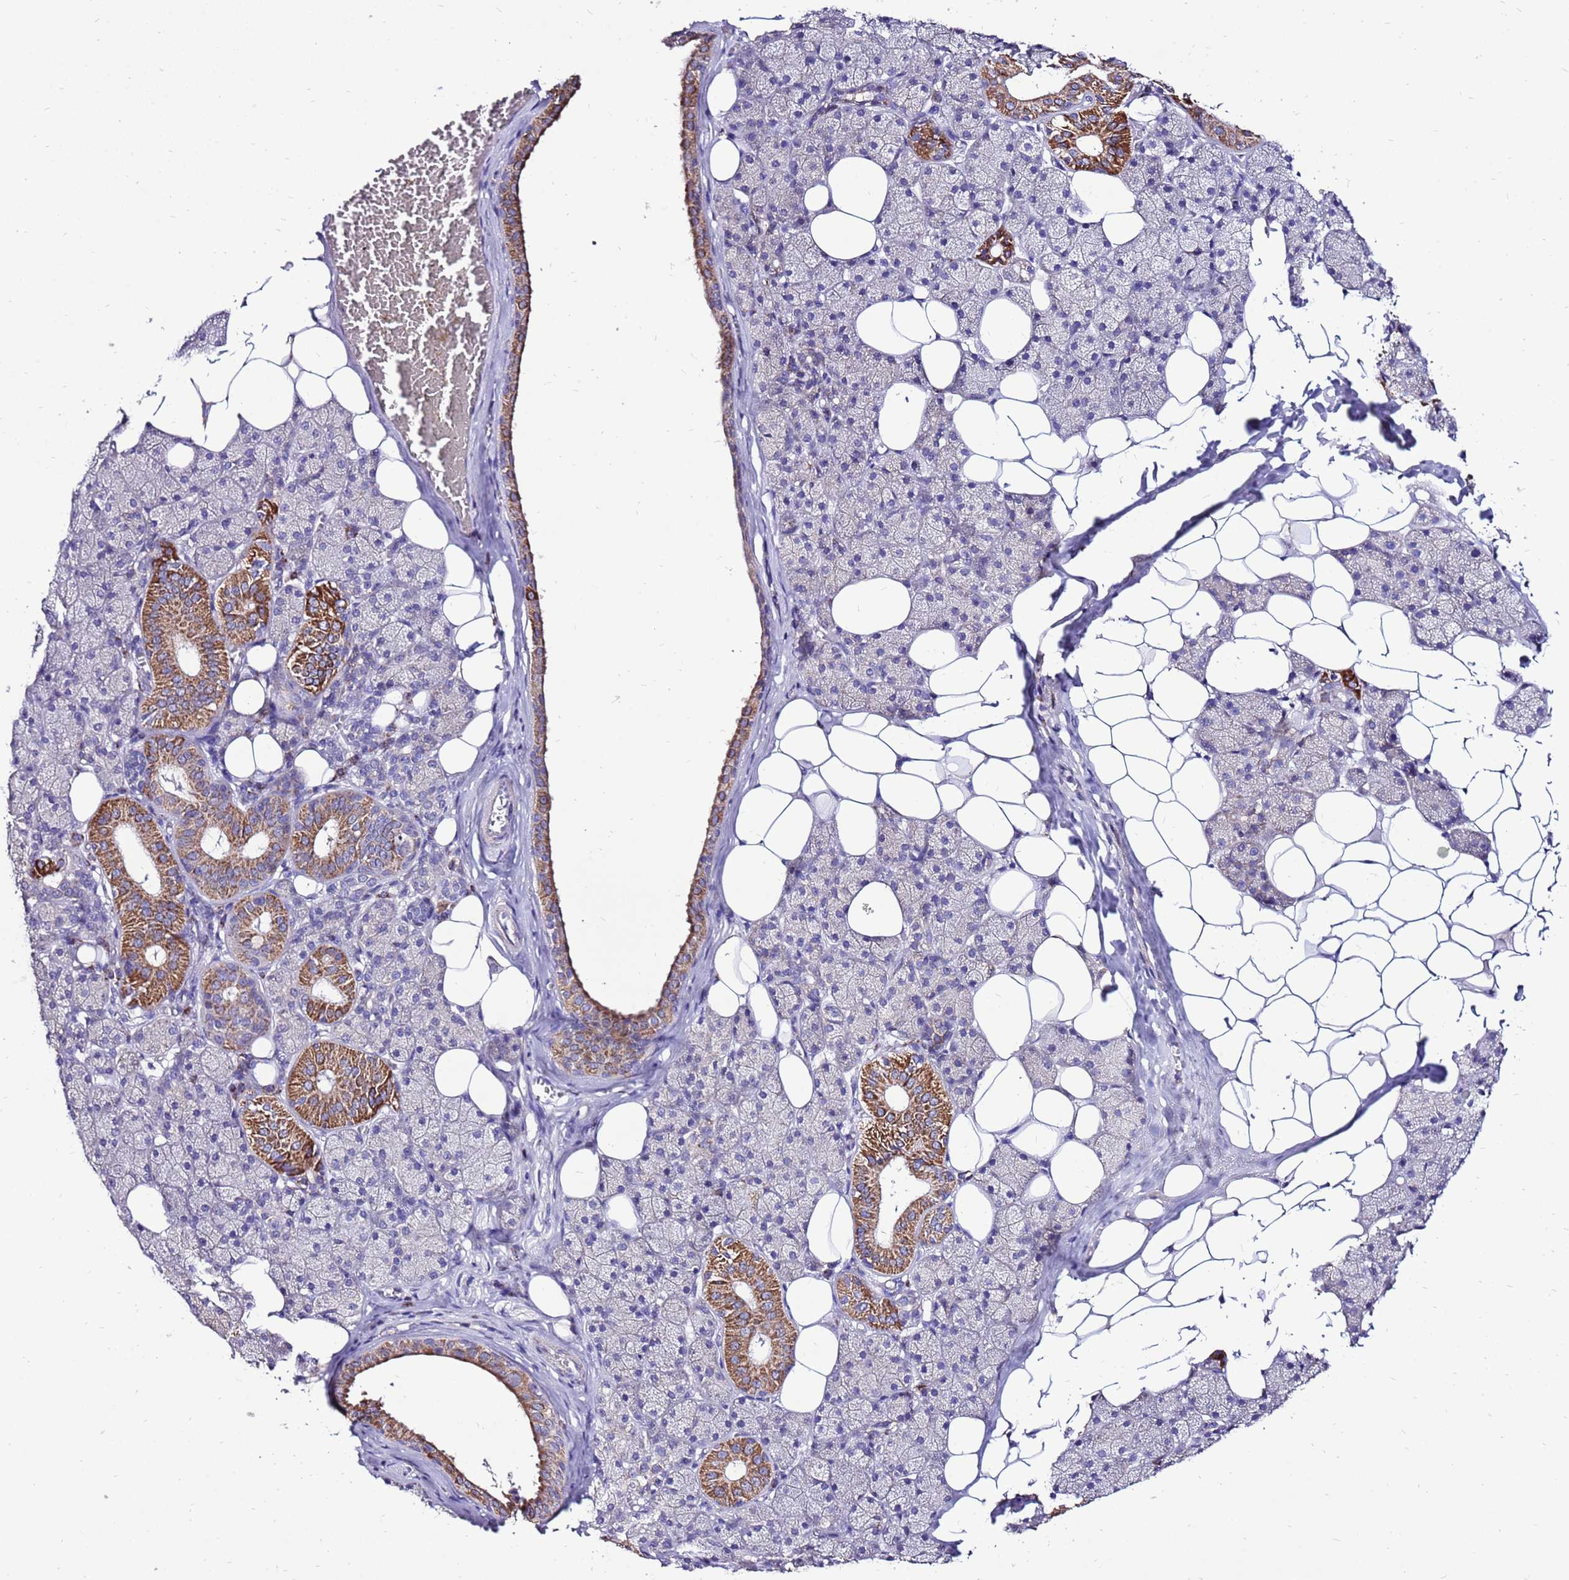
{"staining": {"intensity": "strong", "quantity": "<25%", "location": "cytoplasmic/membranous"}, "tissue": "salivary gland", "cell_type": "Glandular cells", "image_type": "normal", "snomed": [{"axis": "morphology", "description": "Normal tissue, NOS"}, {"axis": "topography", "description": "Salivary gland"}], "caption": "Unremarkable salivary gland reveals strong cytoplasmic/membranous expression in about <25% of glandular cells, visualized by immunohistochemistry.", "gene": "TMEM106C", "patient": {"sex": "female", "age": 33}}